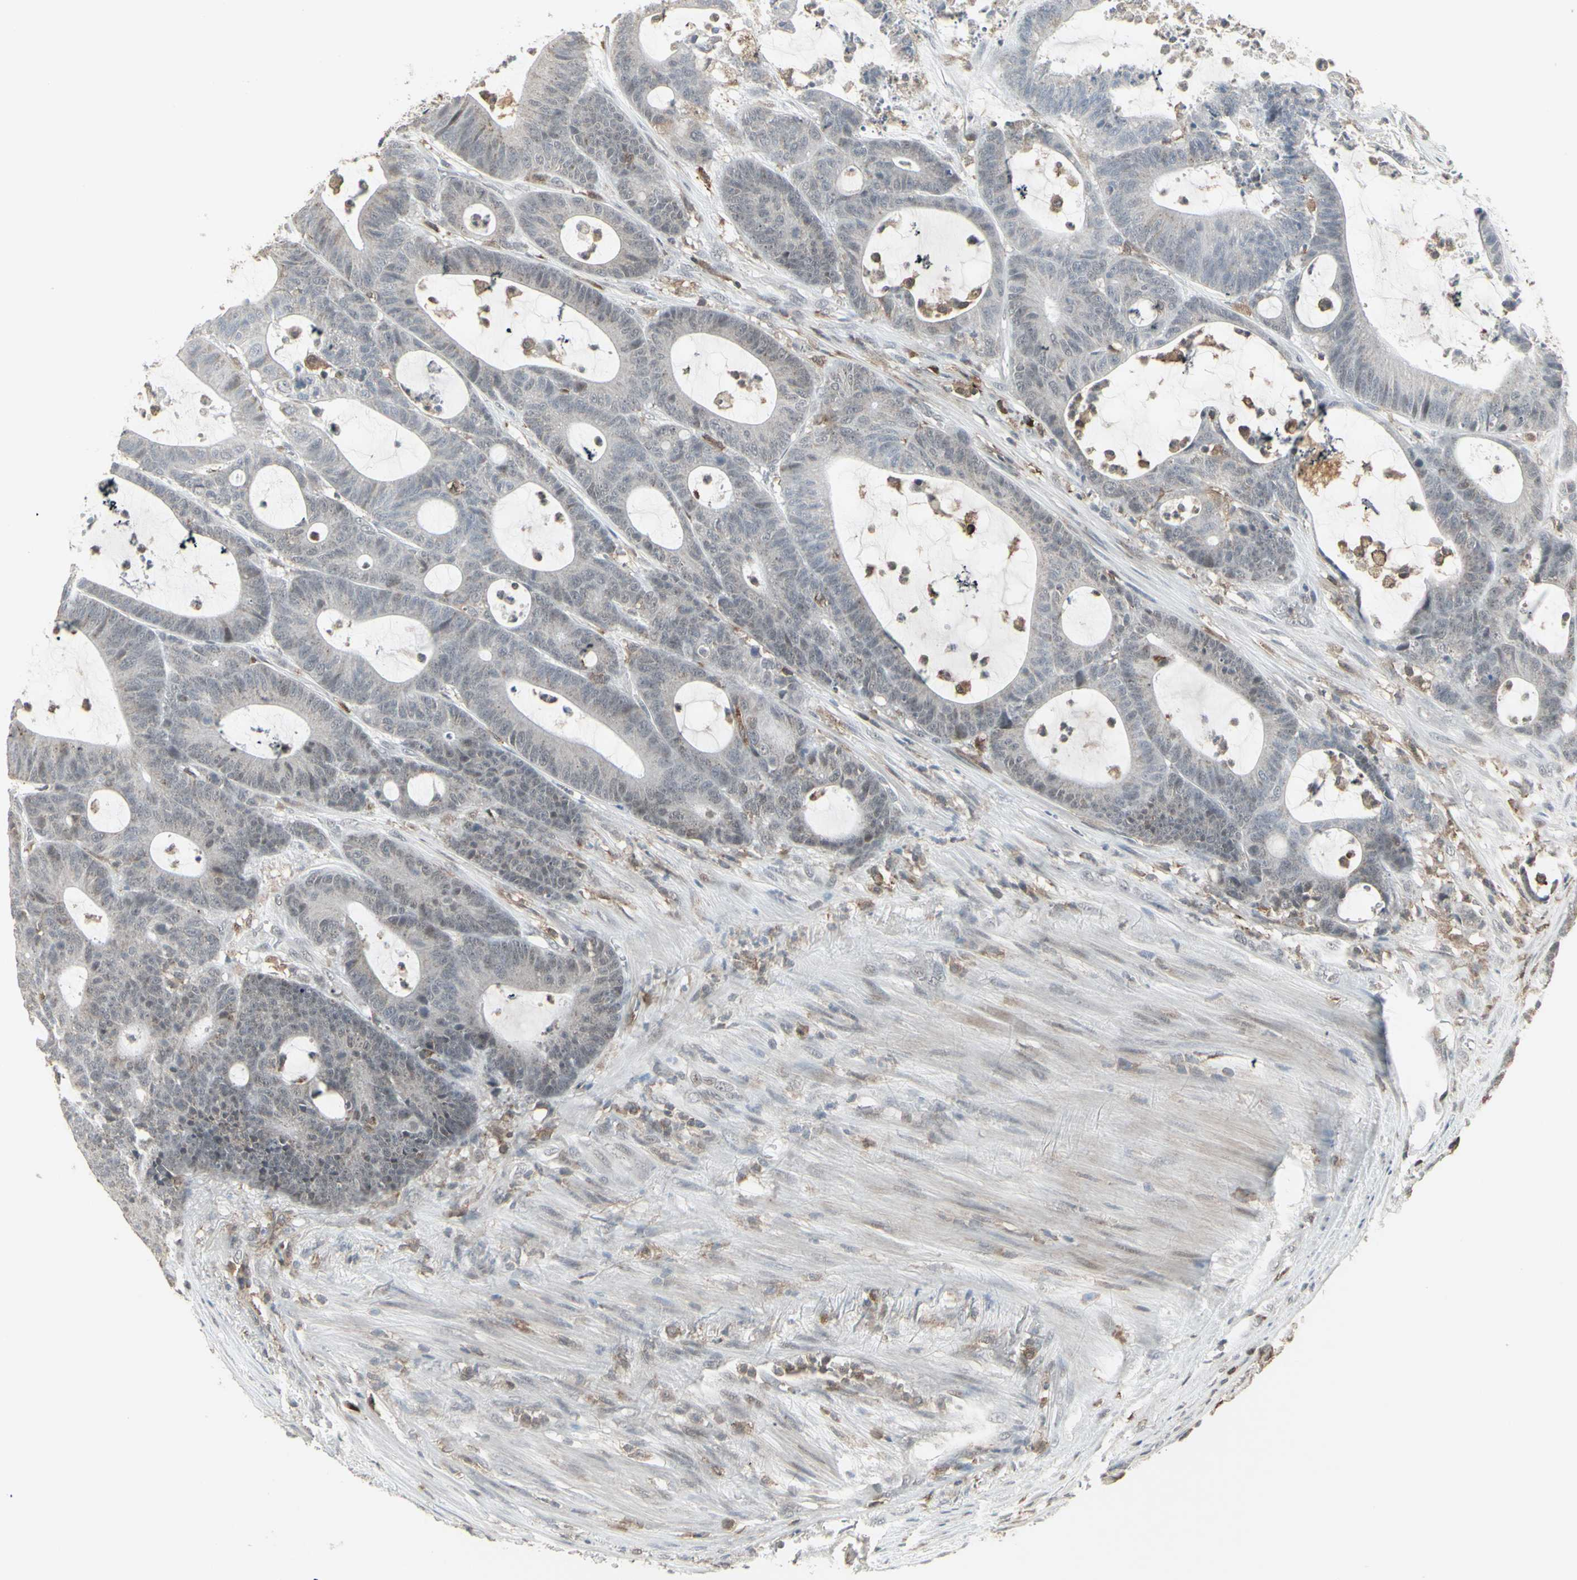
{"staining": {"intensity": "negative", "quantity": "none", "location": "none"}, "tissue": "colorectal cancer", "cell_type": "Tumor cells", "image_type": "cancer", "snomed": [{"axis": "morphology", "description": "Adenocarcinoma, NOS"}, {"axis": "topography", "description": "Colon"}], "caption": "The micrograph exhibits no significant positivity in tumor cells of colorectal cancer (adenocarcinoma).", "gene": "SAMSN1", "patient": {"sex": "female", "age": 84}}